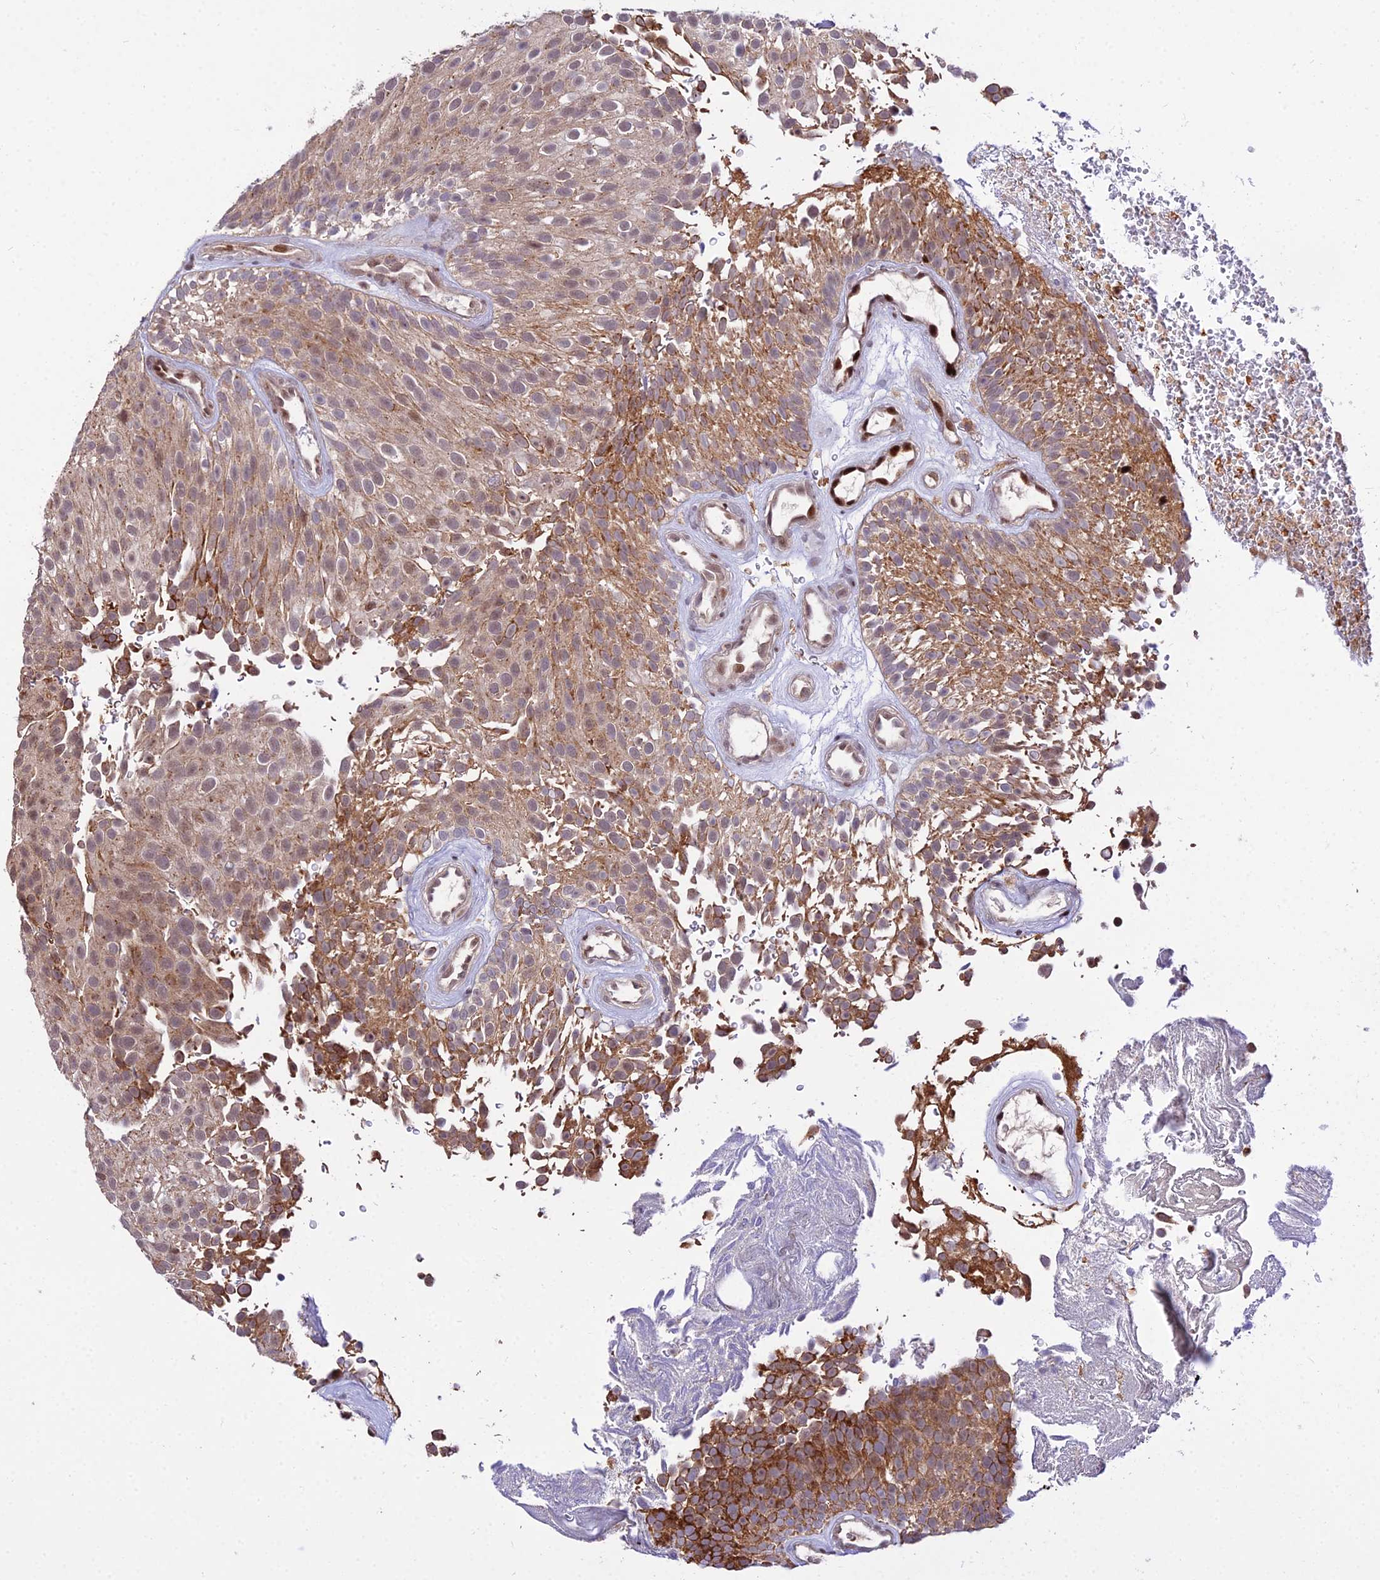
{"staining": {"intensity": "moderate", "quantity": ">75%", "location": "cytoplasmic/membranous,nuclear"}, "tissue": "urothelial cancer", "cell_type": "Tumor cells", "image_type": "cancer", "snomed": [{"axis": "morphology", "description": "Urothelial carcinoma, Low grade"}, {"axis": "topography", "description": "Urinary bladder"}], "caption": "Brown immunohistochemical staining in urothelial cancer reveals moderate cytoplasmic/membranous and nuclear staining in approximately >75% of tumor cells.", "gene": "CIB3", "patient": {"sex": "male", "age": 78}}